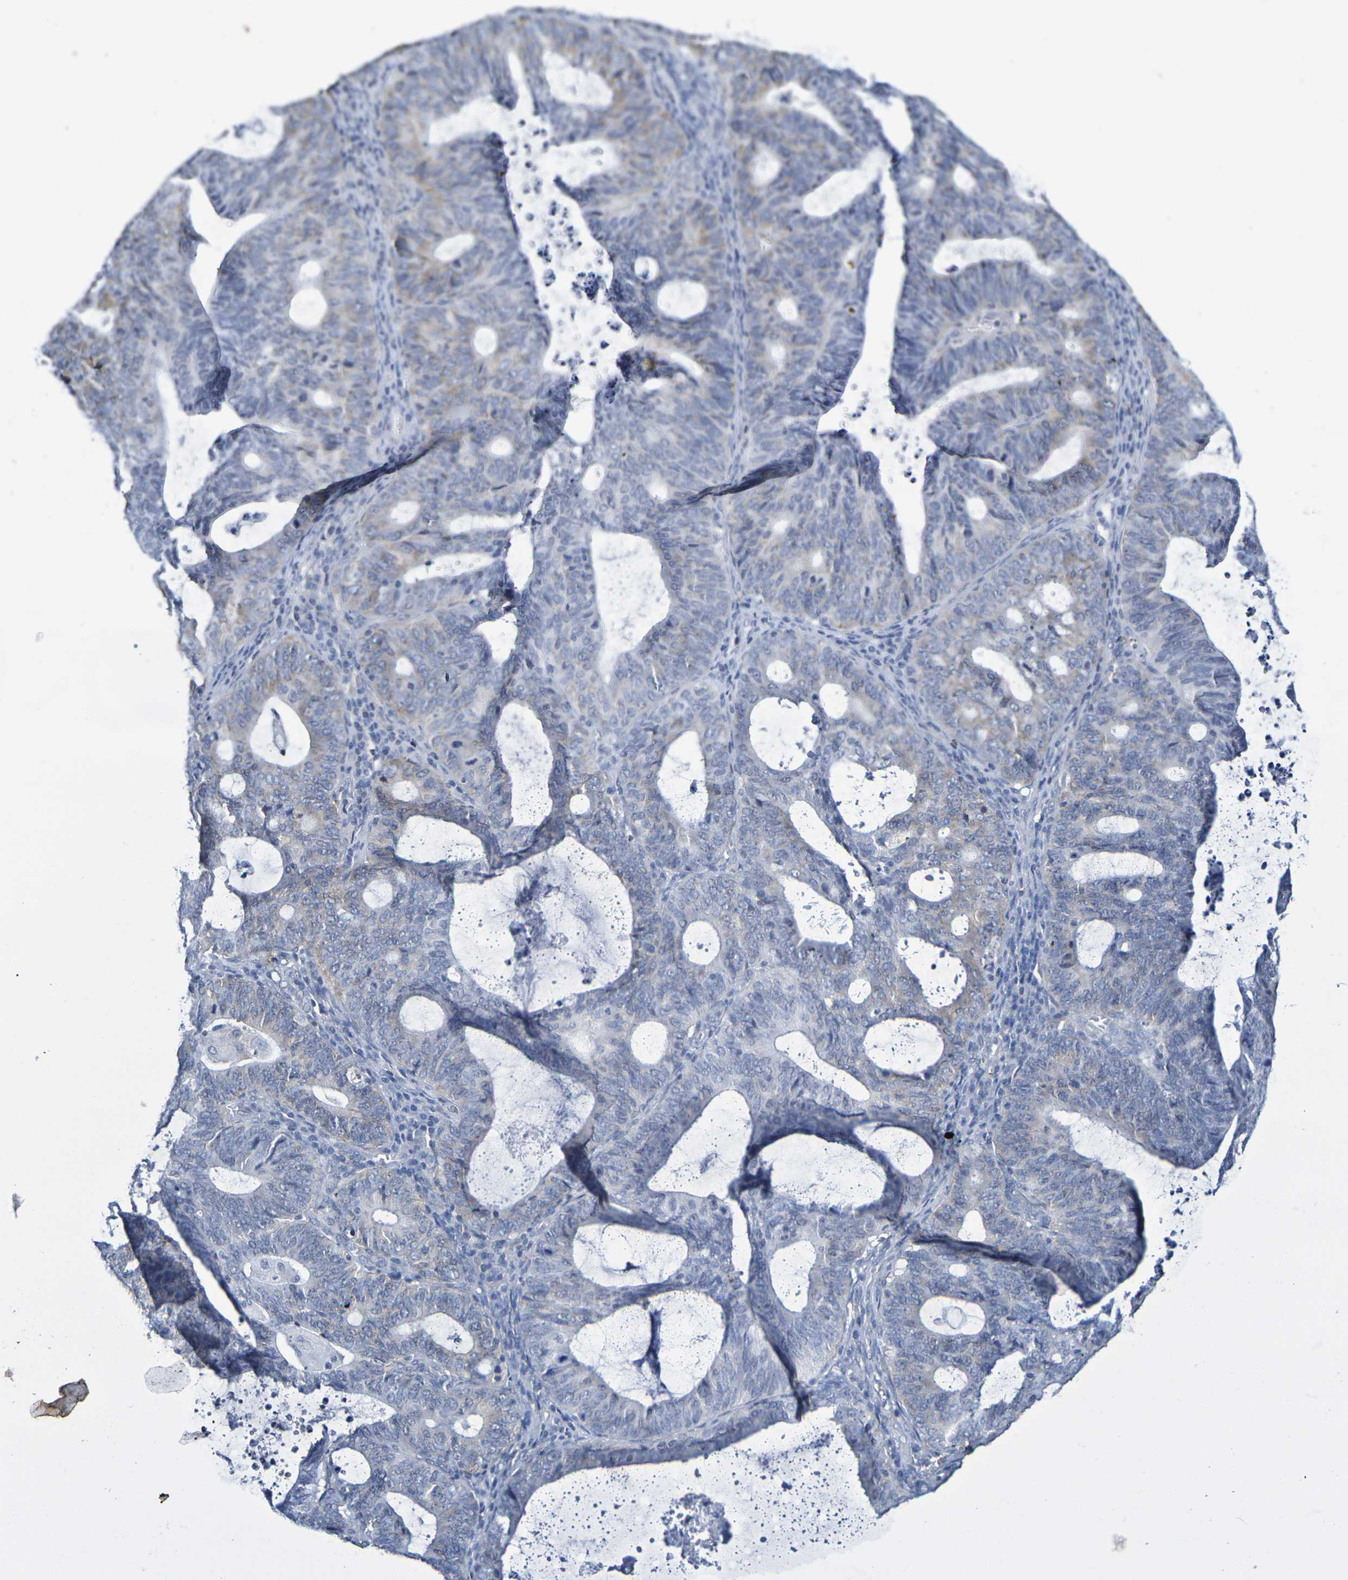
{"staining": {"intensity": "weak", "quantity": "25%-75%", "location": "cytoplasmic/membranous"}, "tissue": "endometrial cancer", "cell_type": "Tumor cells", "image_type": "cancer", "snomed": [{"axis": "morphology", "description": "Adenocarcinoma, NOS"}, {"axis": "topography", "description": "Uterus"}], "caption": "Protein staining exhibits weak cytoplasmic/membranous staining in about 25%-75% of tumor cells in adenocarcinoma (endometrial). (Stains: DAB in brown, nuclei in blue, Microscopy: brightfield microscopy at high magnification).", "gene": "CHRNB1", "patient": {"sex": "female", "age": 83}}